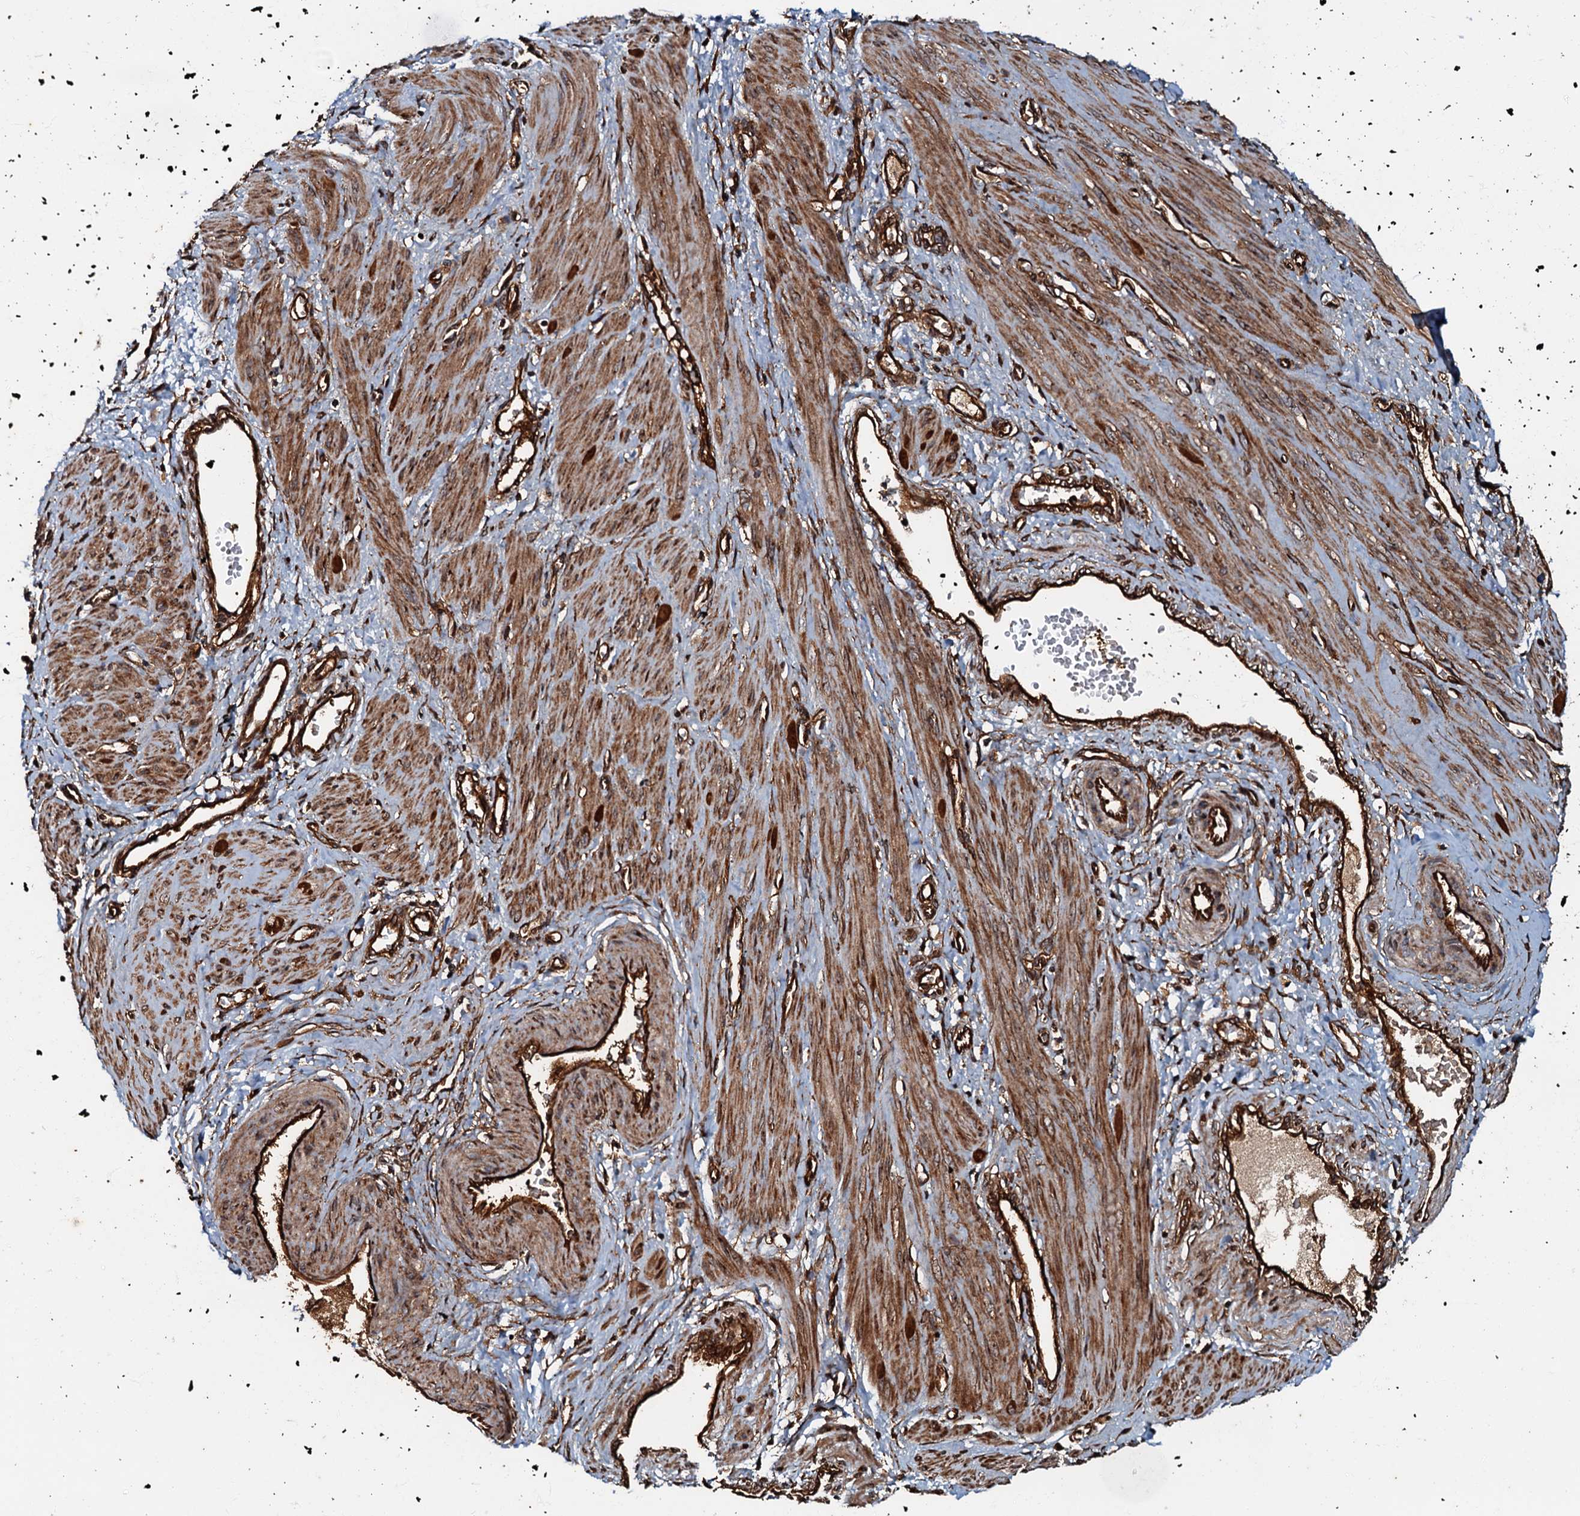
{"staining": {"intensity": "moderate", "quantity": ">75%", "location": "cytoplasmic/membranous"}, "tissue": "smooth muscle", "cell_type": "Smooth muscle cells", "image_type": "normal", "snomed": [{"axis": "morphology", "description": "Normal tissue, NOS"}, {"axis": "topography", "description": "Endometrium"}], "caption": "Approximately >75% of smooth muscle cells in unremarkable smooth muscle show moderate cytoplasmic/membranous protein positivity as visualized by brown immunohistochemical staining.", "gene": "BLOC1S6", "patient": {"sex": "female", "age": 33}}